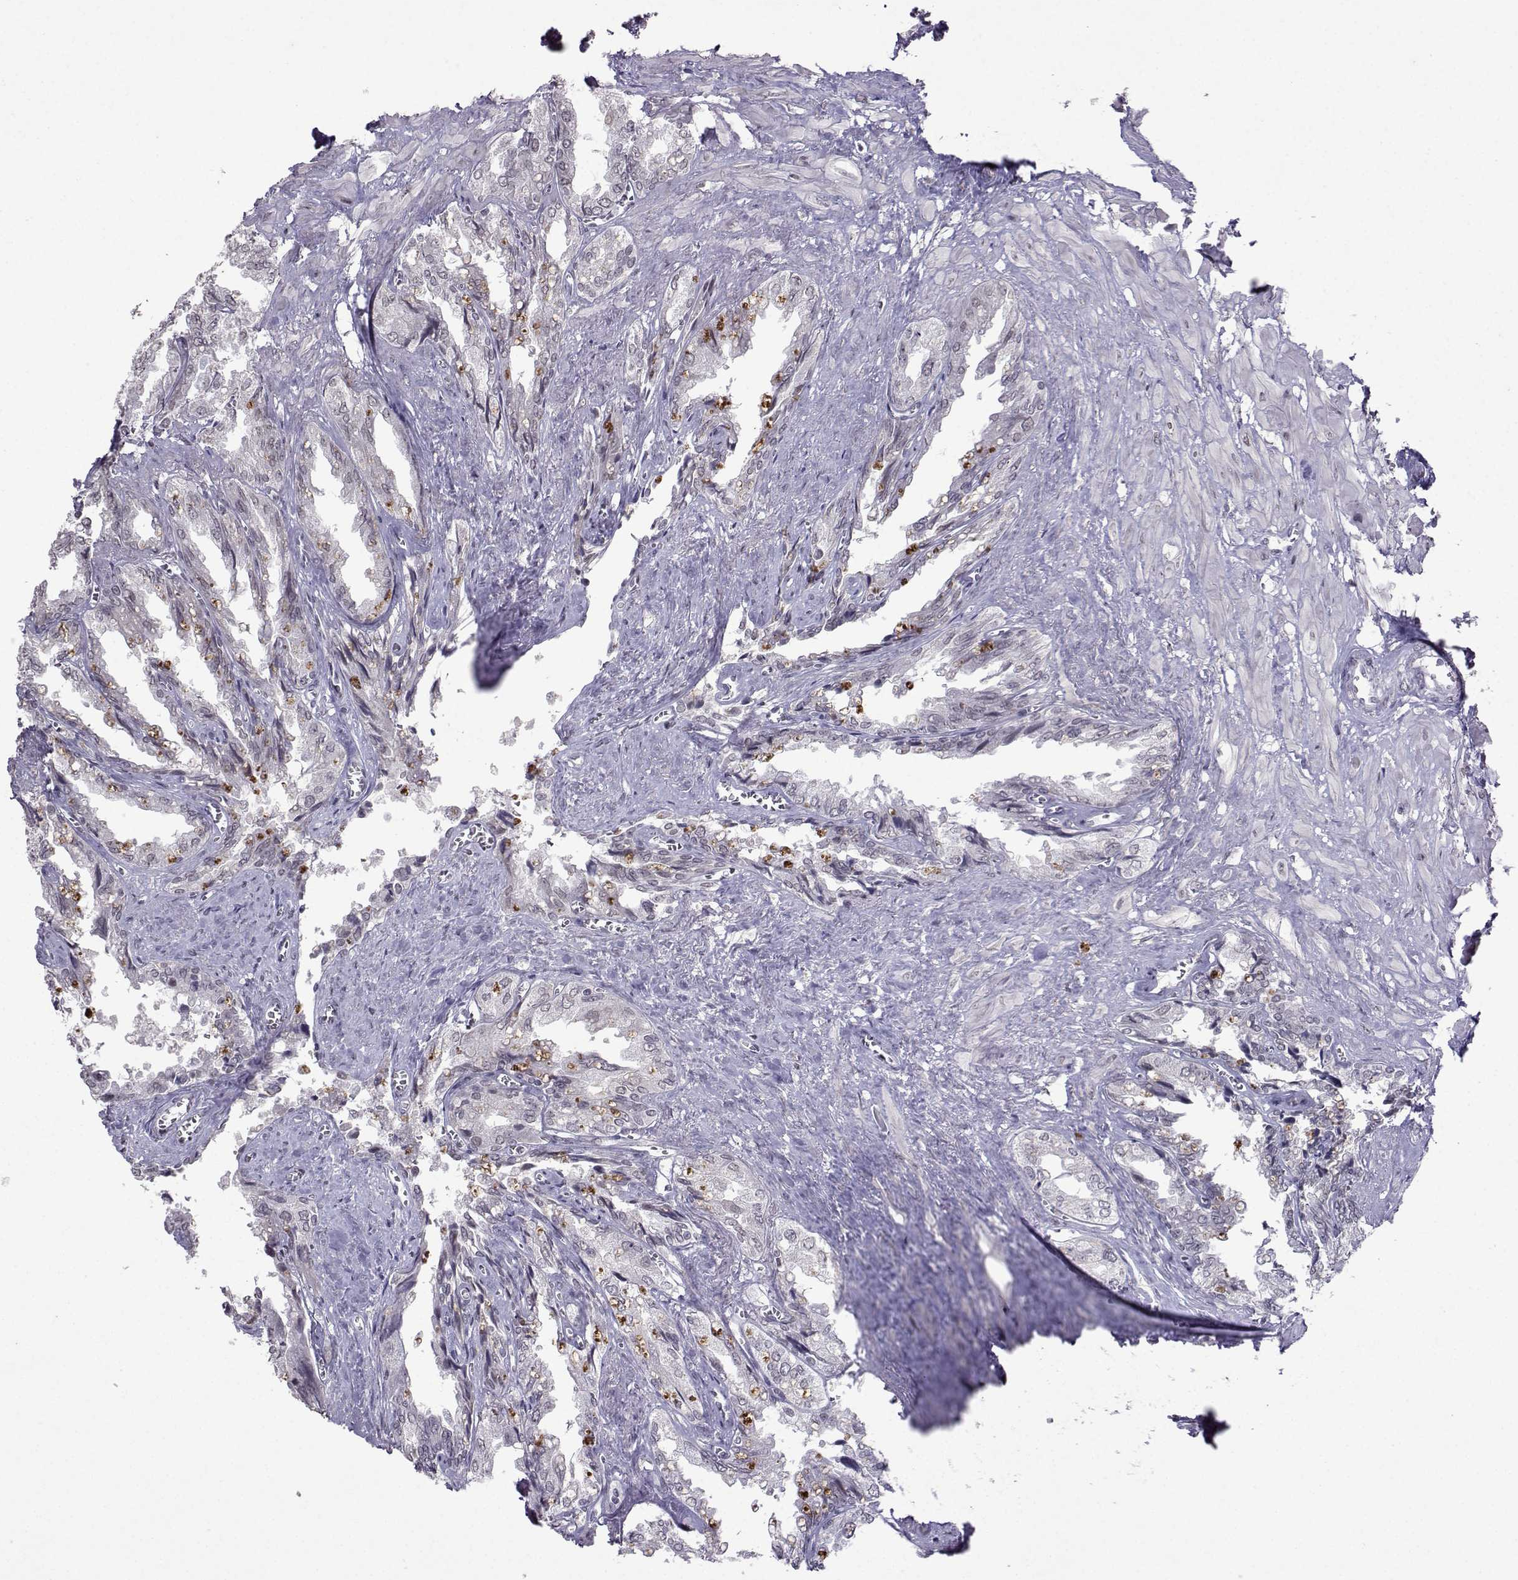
{"staining": {"intensity": "negative", "quantity": "none", "location": "none"}, "tissue": "seminal vesicle", "cell_type": "Glandular cells", "image_type": "normal", "snomed": [{"axis": "morphology", "description": "Normal tissue, NOS"}, {"axis": "topography", "description": "Seminal veicle"}], "caption": "An immunohistochemistry photomicrograph of normal seminal vesicle is shown. There is no staining in glandular cells of seminal vesicle. (DAB IHC, high magnification).", "gene": "CCL28", "patient": {"sex": "male", "age": 67}}